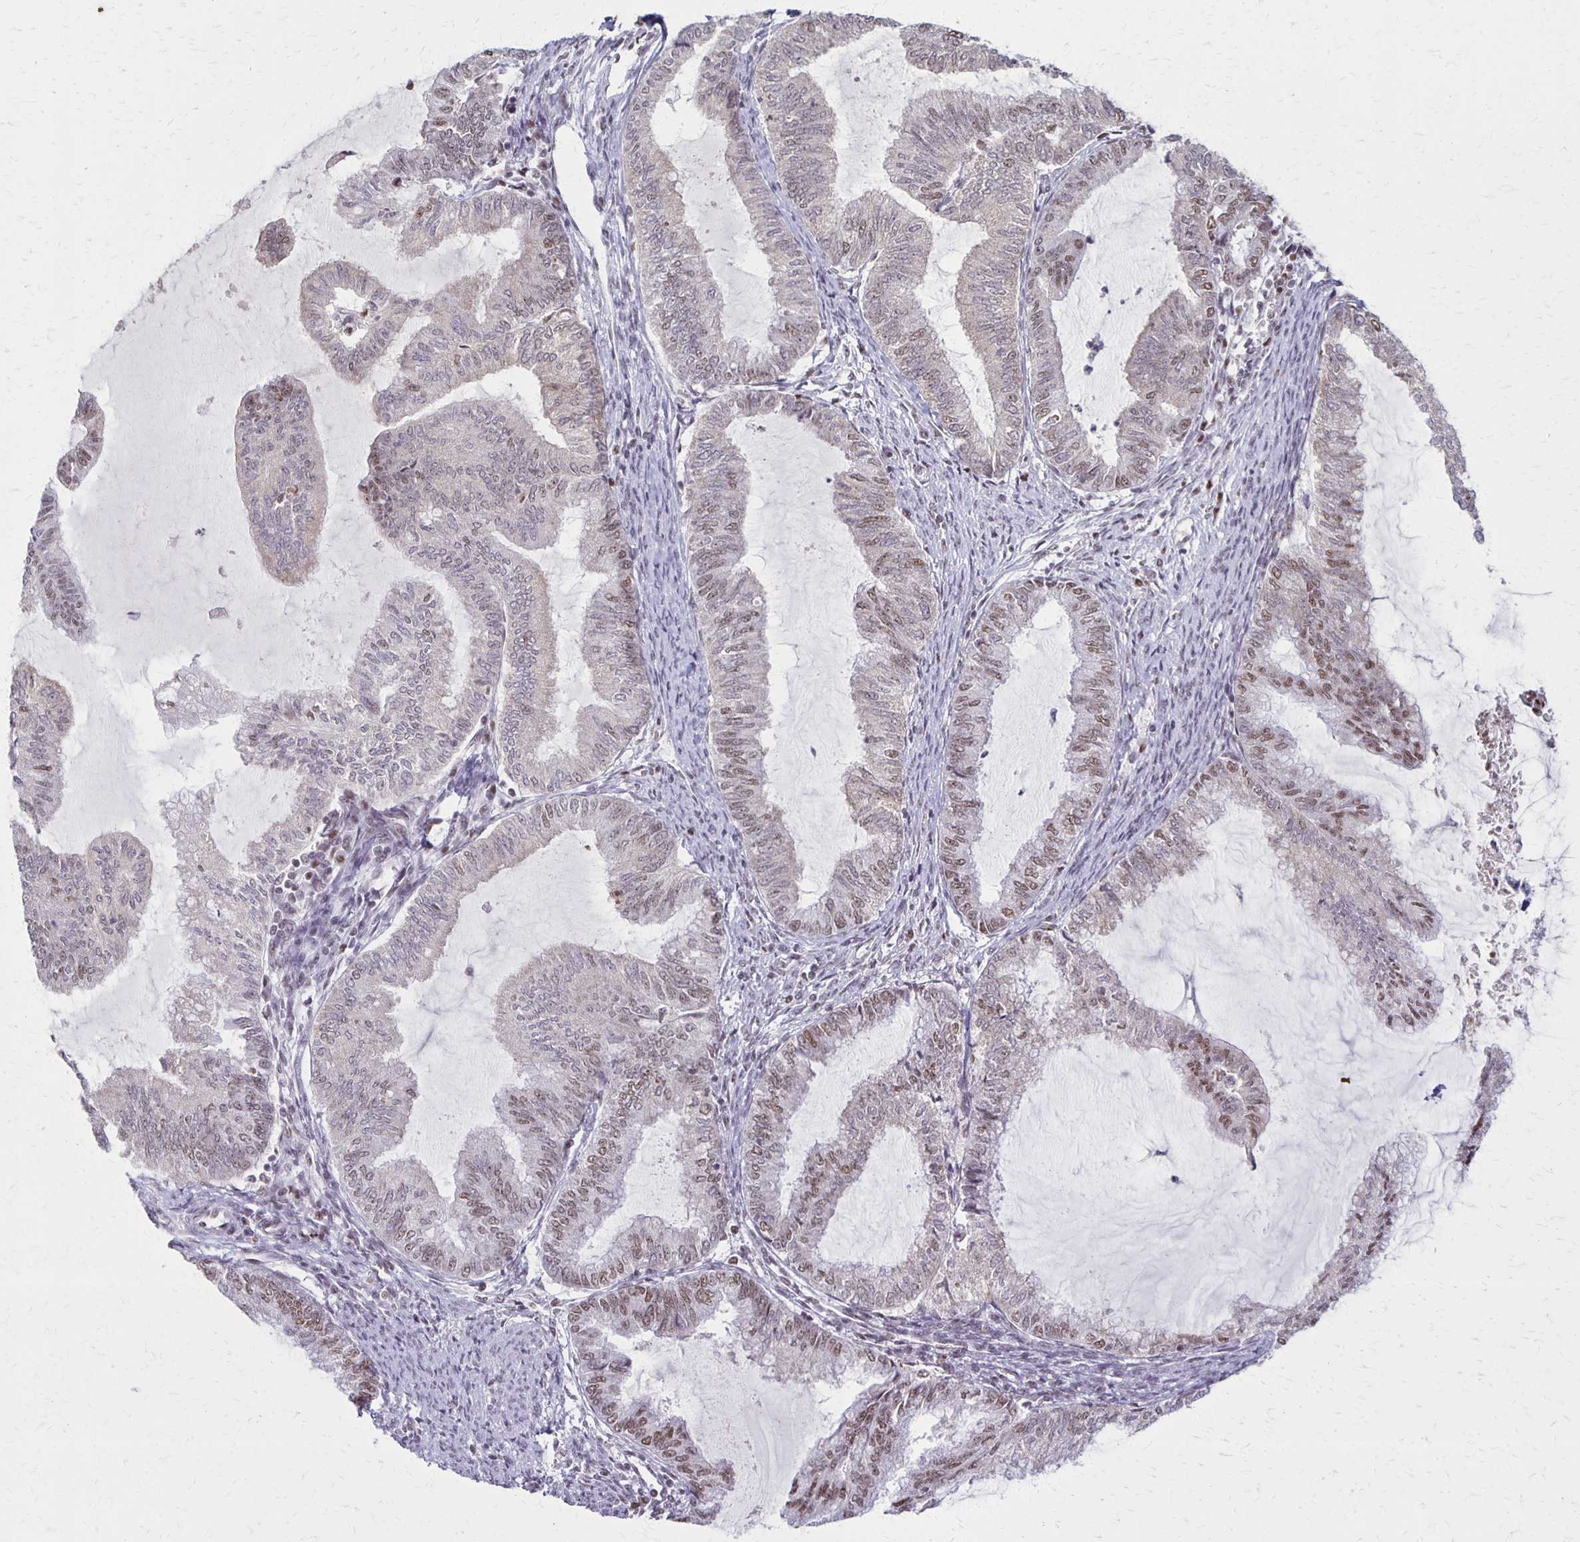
{"staining": {"intensity": "weak", "quantity": "<25%", "location": "nuclear"}, "tissue": "endometrial cancer", "cell_type": "Tumor cells", "image_type": "cancer", "snomed": [{"axis": "morphology", "description": "Adenocarcinoma, NOS"}, {"axis": "topography", "description": "Endometrium"}], "caption": "This is an immunohistochemistry photomicrograph of human endometrial cancer. There is no positivity in tumor cells.", "gene": "XRCC6", "patient": {"sex": "female", "age": 79}}